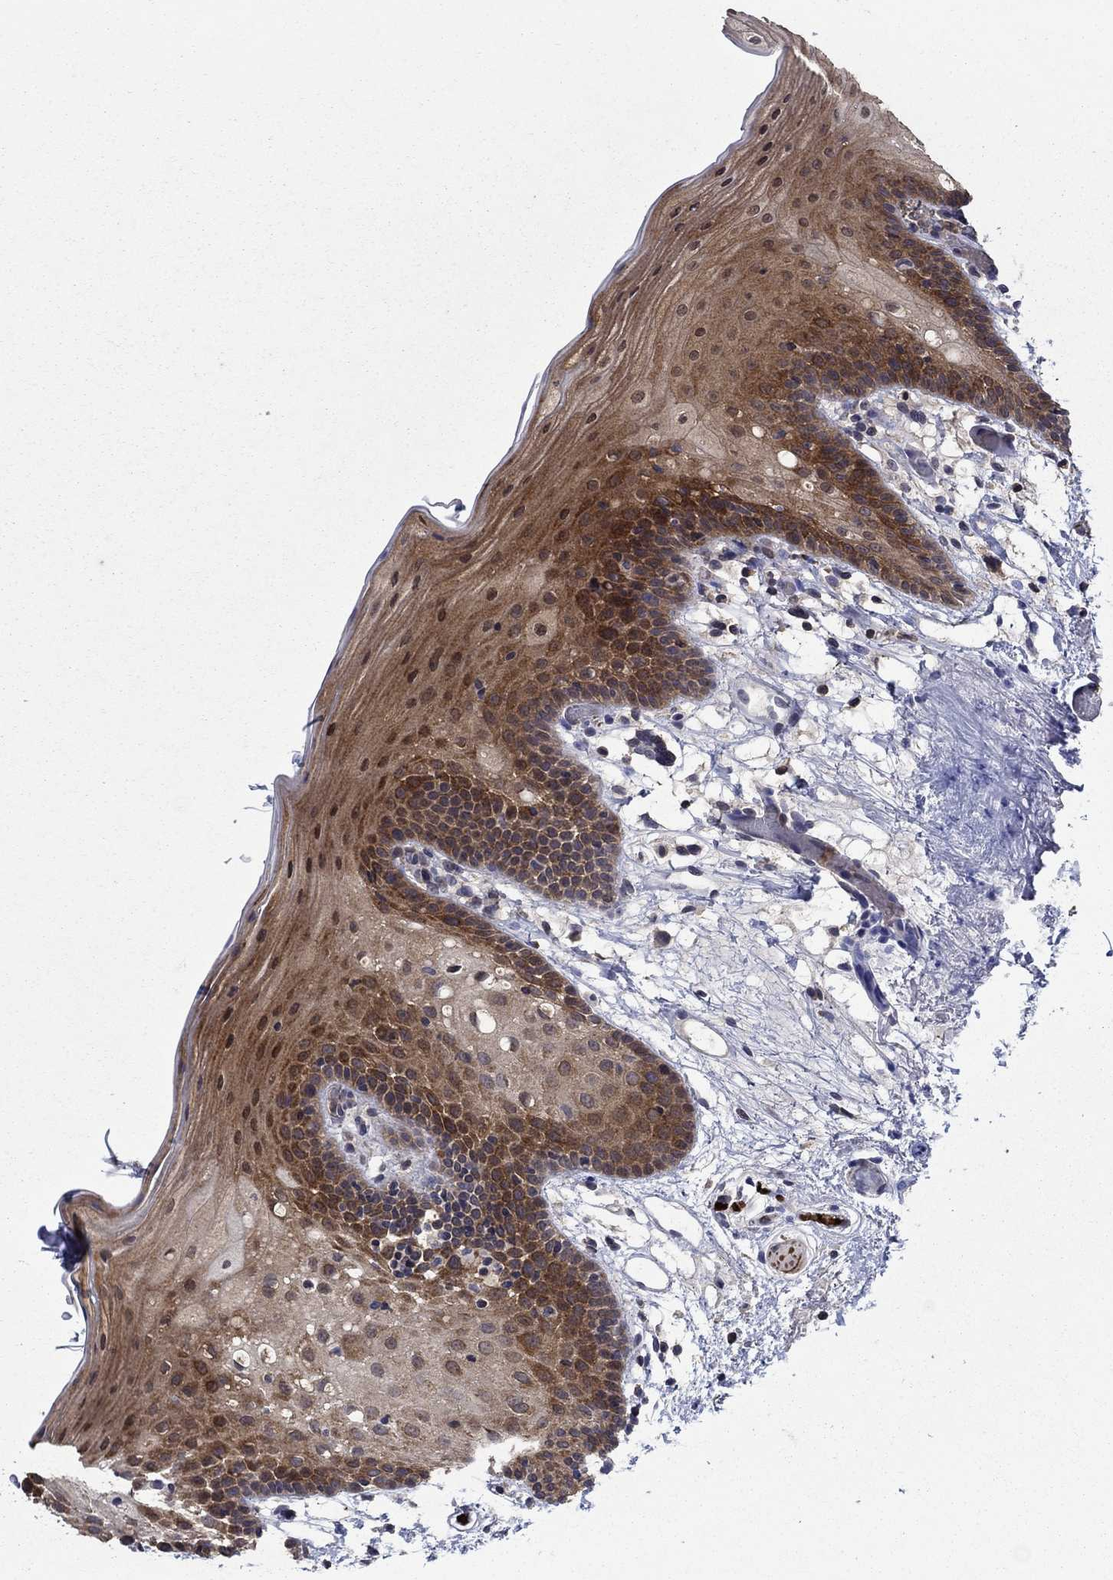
{"staining": {"intensity": "strong", "quantity": "<25%", "location": "cytoplasmic/membranous"}, "tissue": "oral mucosa", "cell_type": "Squamous epithelial cells", "image_type": "normal", "snomed": [{"axis": "morphology", "description": "Normal tissue, NOS"}, {"axis": "topography", "description": "Oral tissue"}, {"axis": "topography", "description": "Tounge, NOS"}], "caption": "The histopathology image demonstrates staining of unremarkable oral mucosa, revealing strong cytoplasmic/membranous protein staining (brown color) within squamous epithelial cells. (IHC, brightfield microscopy, high magnification).", "gene": "DVL1", "patient": {"sex": "female", "age": 83}}